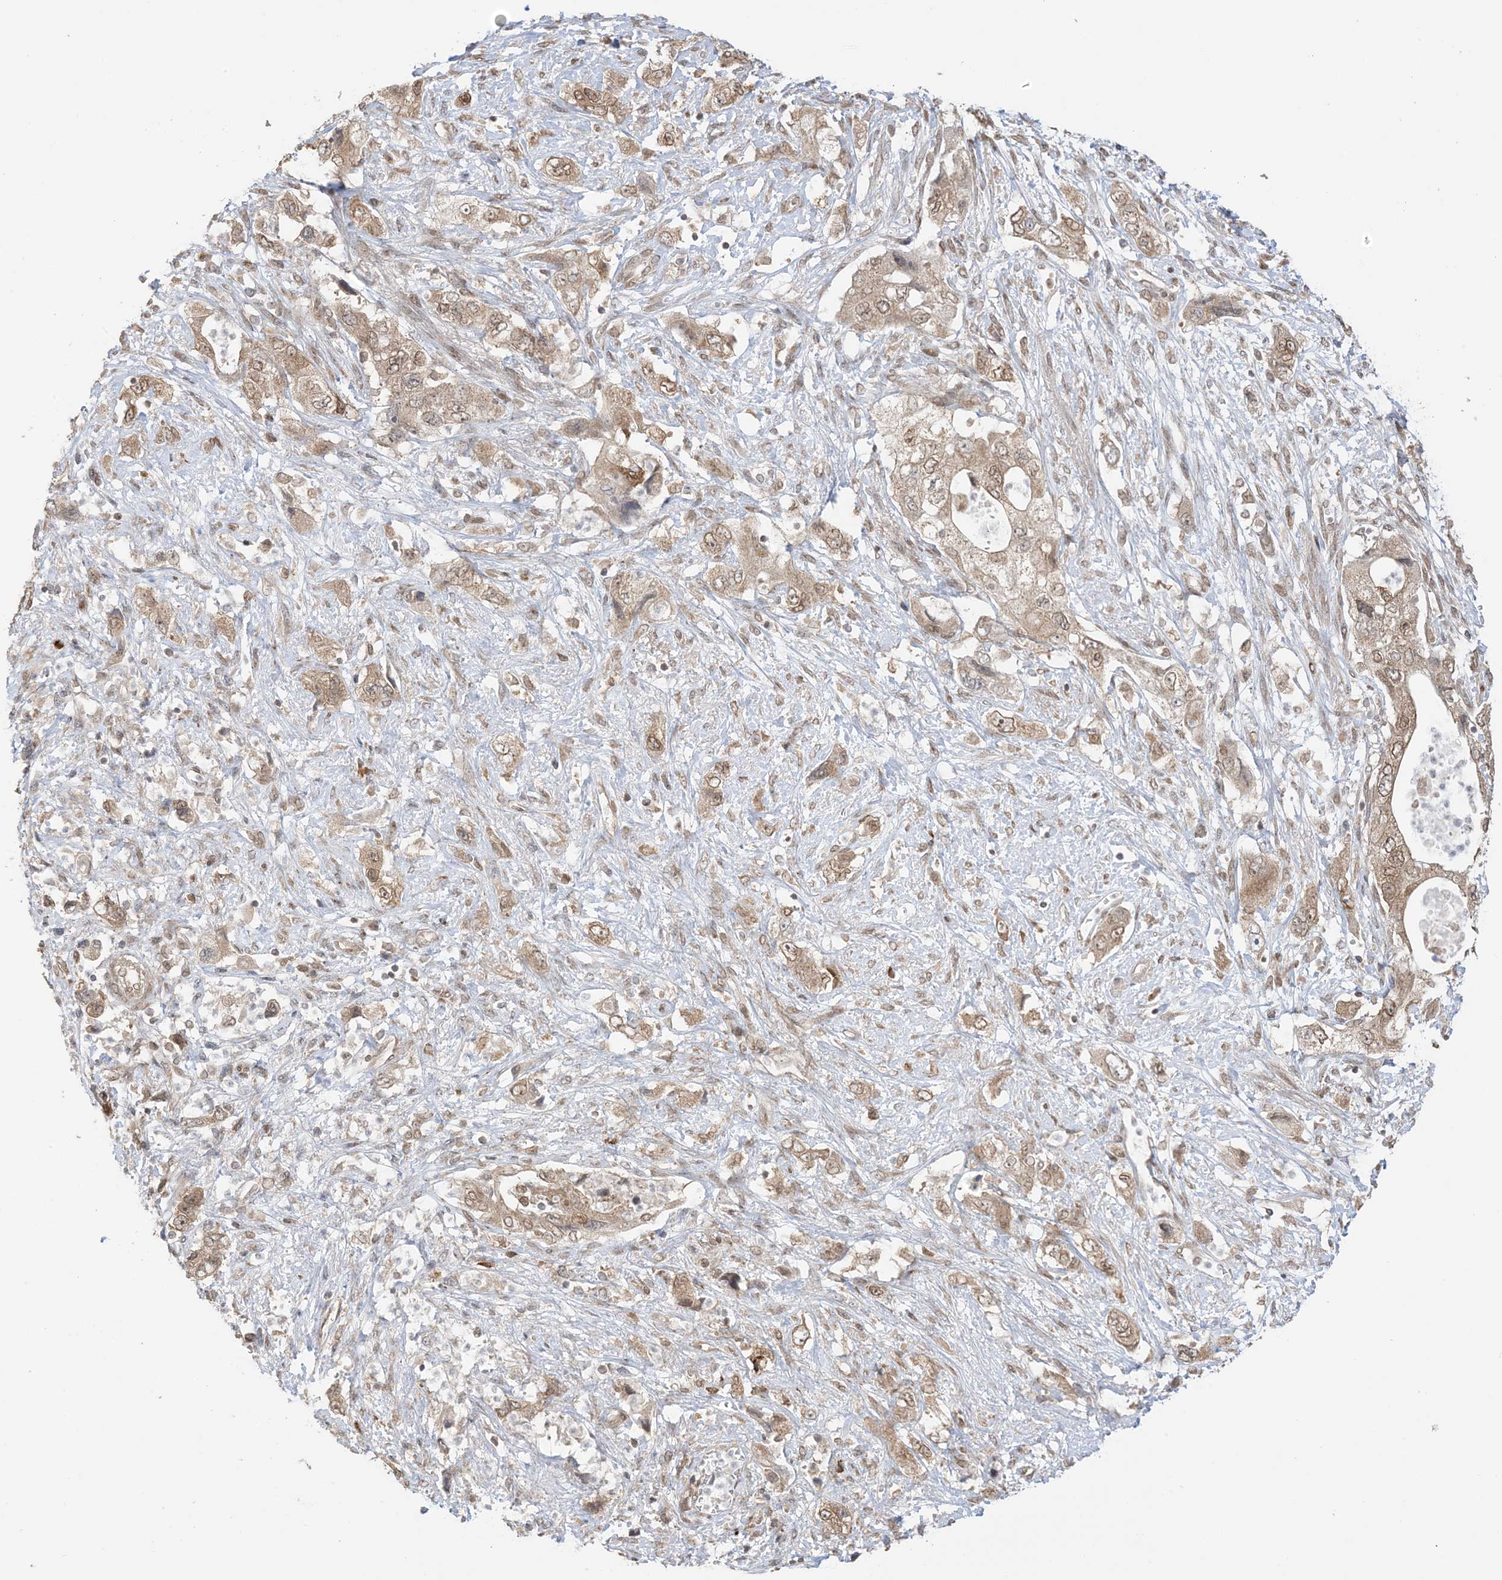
{"staining": {"intensity": "moderate", "quantity": ">75%", "location": "cytoplasmic/membranous,nuclear"}, "tissue": "pancreatic cancer", "cell_type": "Tumor cells", "image_type": "cancer", "snomed": [{"axis": "morphology", "description": "Adenocarcinoma, NOS"}, {"axis": "topography", "description": "Pancreas"}], "caption": "Pancreatic cancer (adenocarcinoma) stained for a protein demonstrates moderate cytoplasmic/membranous and nuclear positivity in tumor cells. The staining is performed using DAB (3,3'-diaminobenzidine) brown chromogen to label protein expression. The nuclei are counter-stained blue using hematoxylin.", "gene": "UBE2E2", "patient": {"sex": "female", "age": 73}}